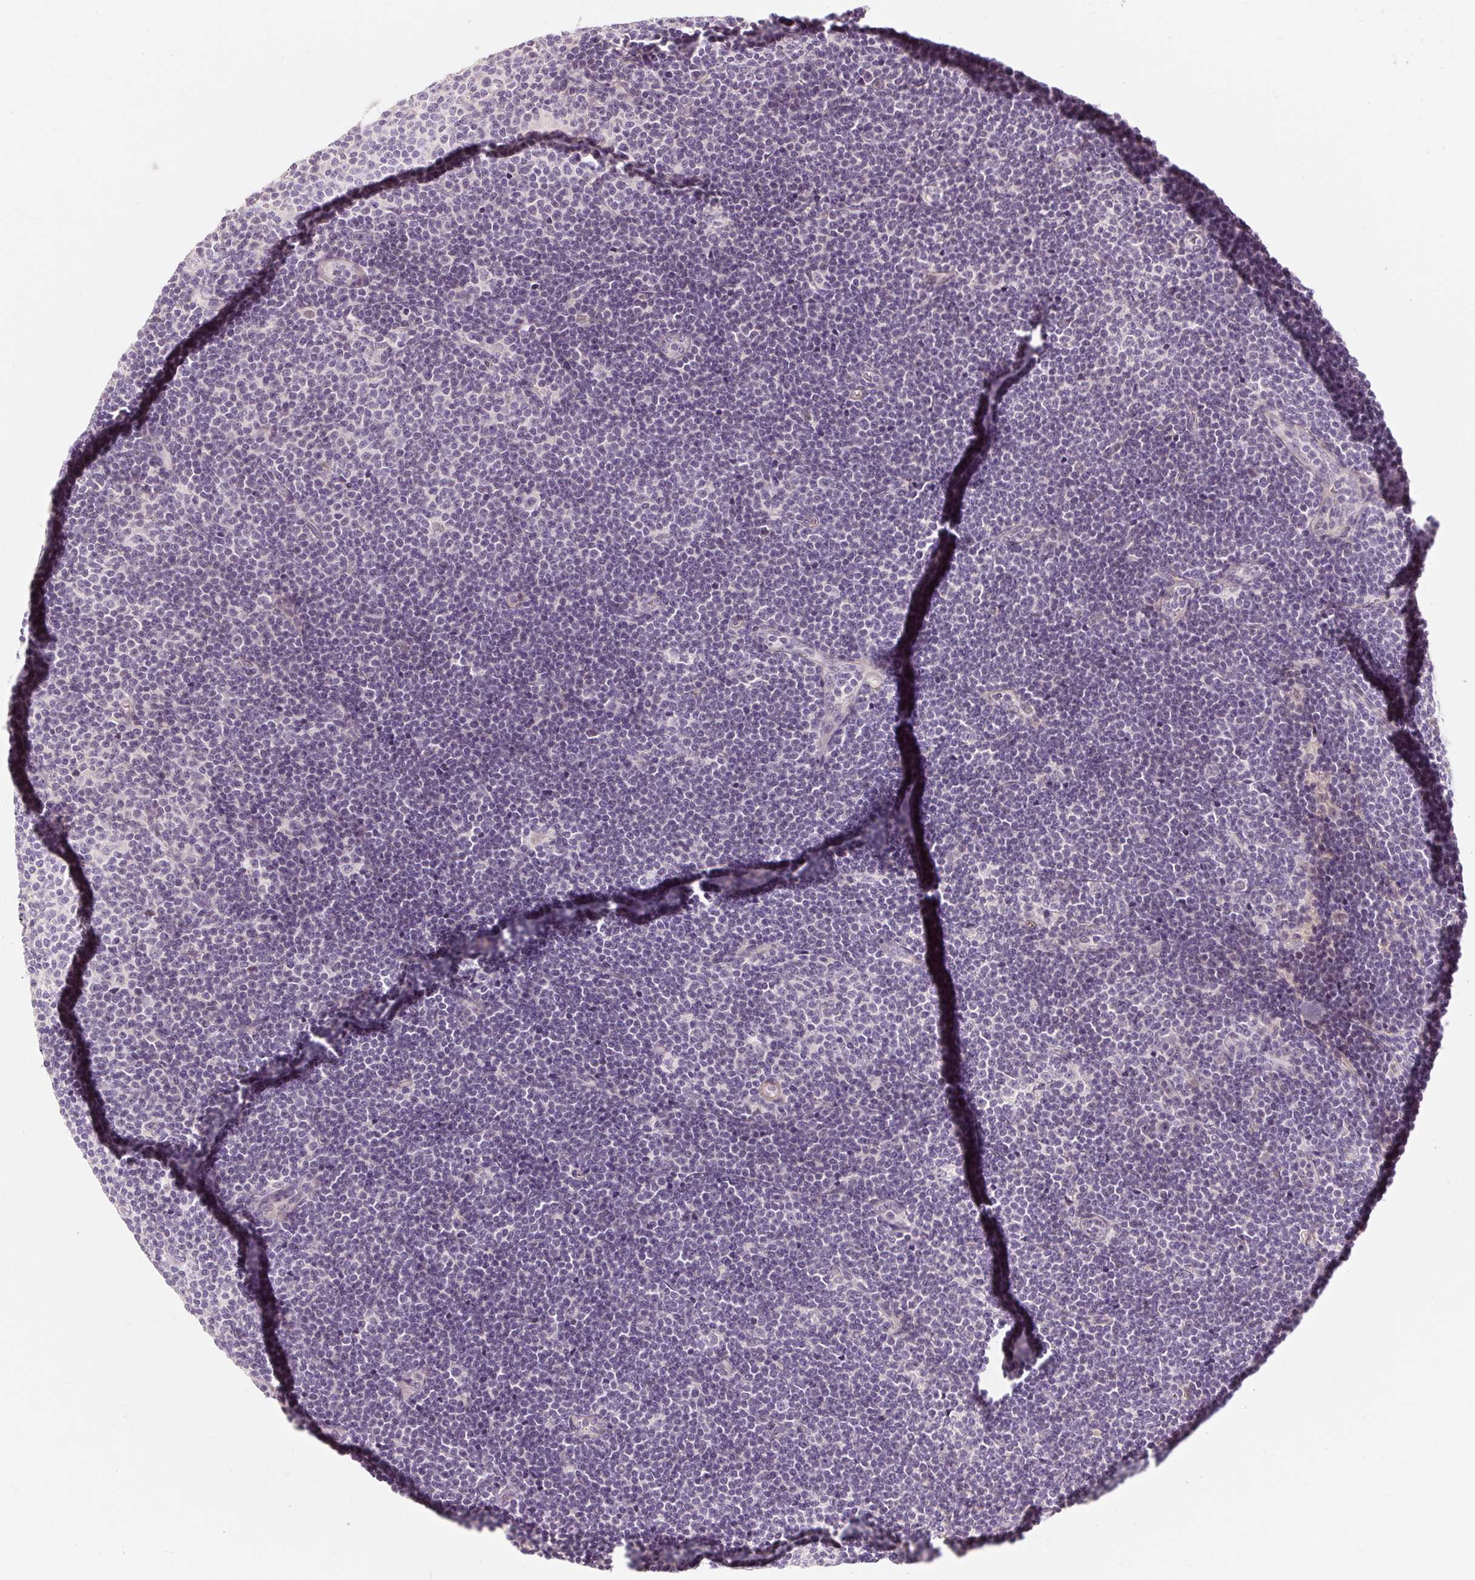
{"staining": {"intensity": "negative", "quantity": "none", "location": "none"}, "tissue": "lymphoma", "cell_type": "Tumor cells", "image_type": "cancer", "snomed": [{"axis": "morphology", "description": "Malignant lymphoma, non-Hodgkin's type, Low grade"}, {"axis": "topography", "description": "Lymph node"}], "caption": "IHC image of human malignant lymphoma, non-Hodgkin's type (low-grade) stained for a protein (brown), which exhibits no expression in tumor cells.", "gene": "CAPN3", "patient": {"sex": "male", "age": 48}}